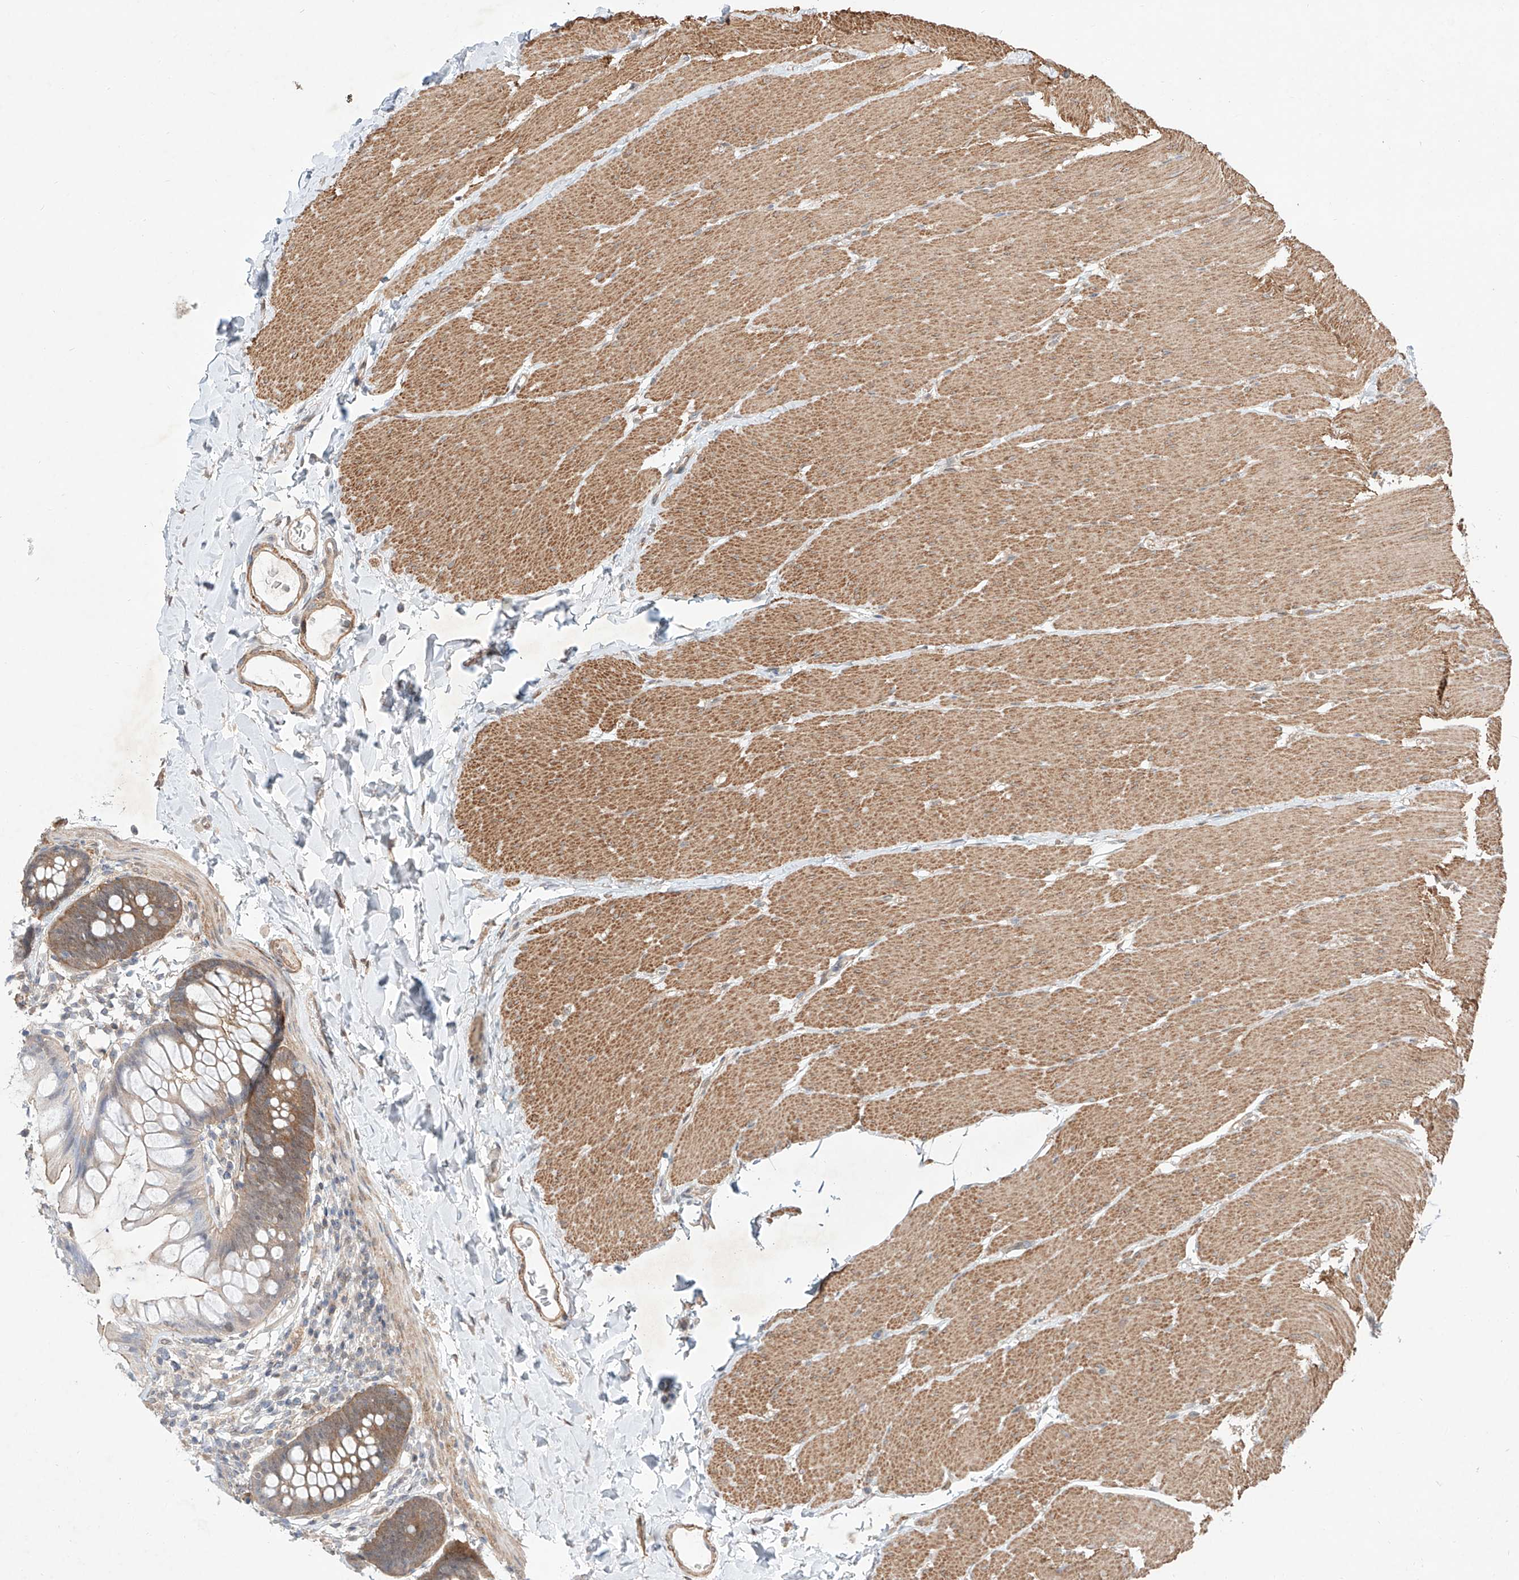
{"staining": {"intensity": "negative", "quantity": "none", "location": "none"}, "tissue": "colon", "cell_type": "Endothelial cells", "image_type": "normal", "snomed": [{"axis": "morphology", "description": "Normal tissue, NOS"}, {"axis": "topography", "description": "Colon"}], "caption": "Endothelial cells show no significant protein expression in benign colon.", "gene": "TSR2", "patient": {"sex": "female", "age": 62}}